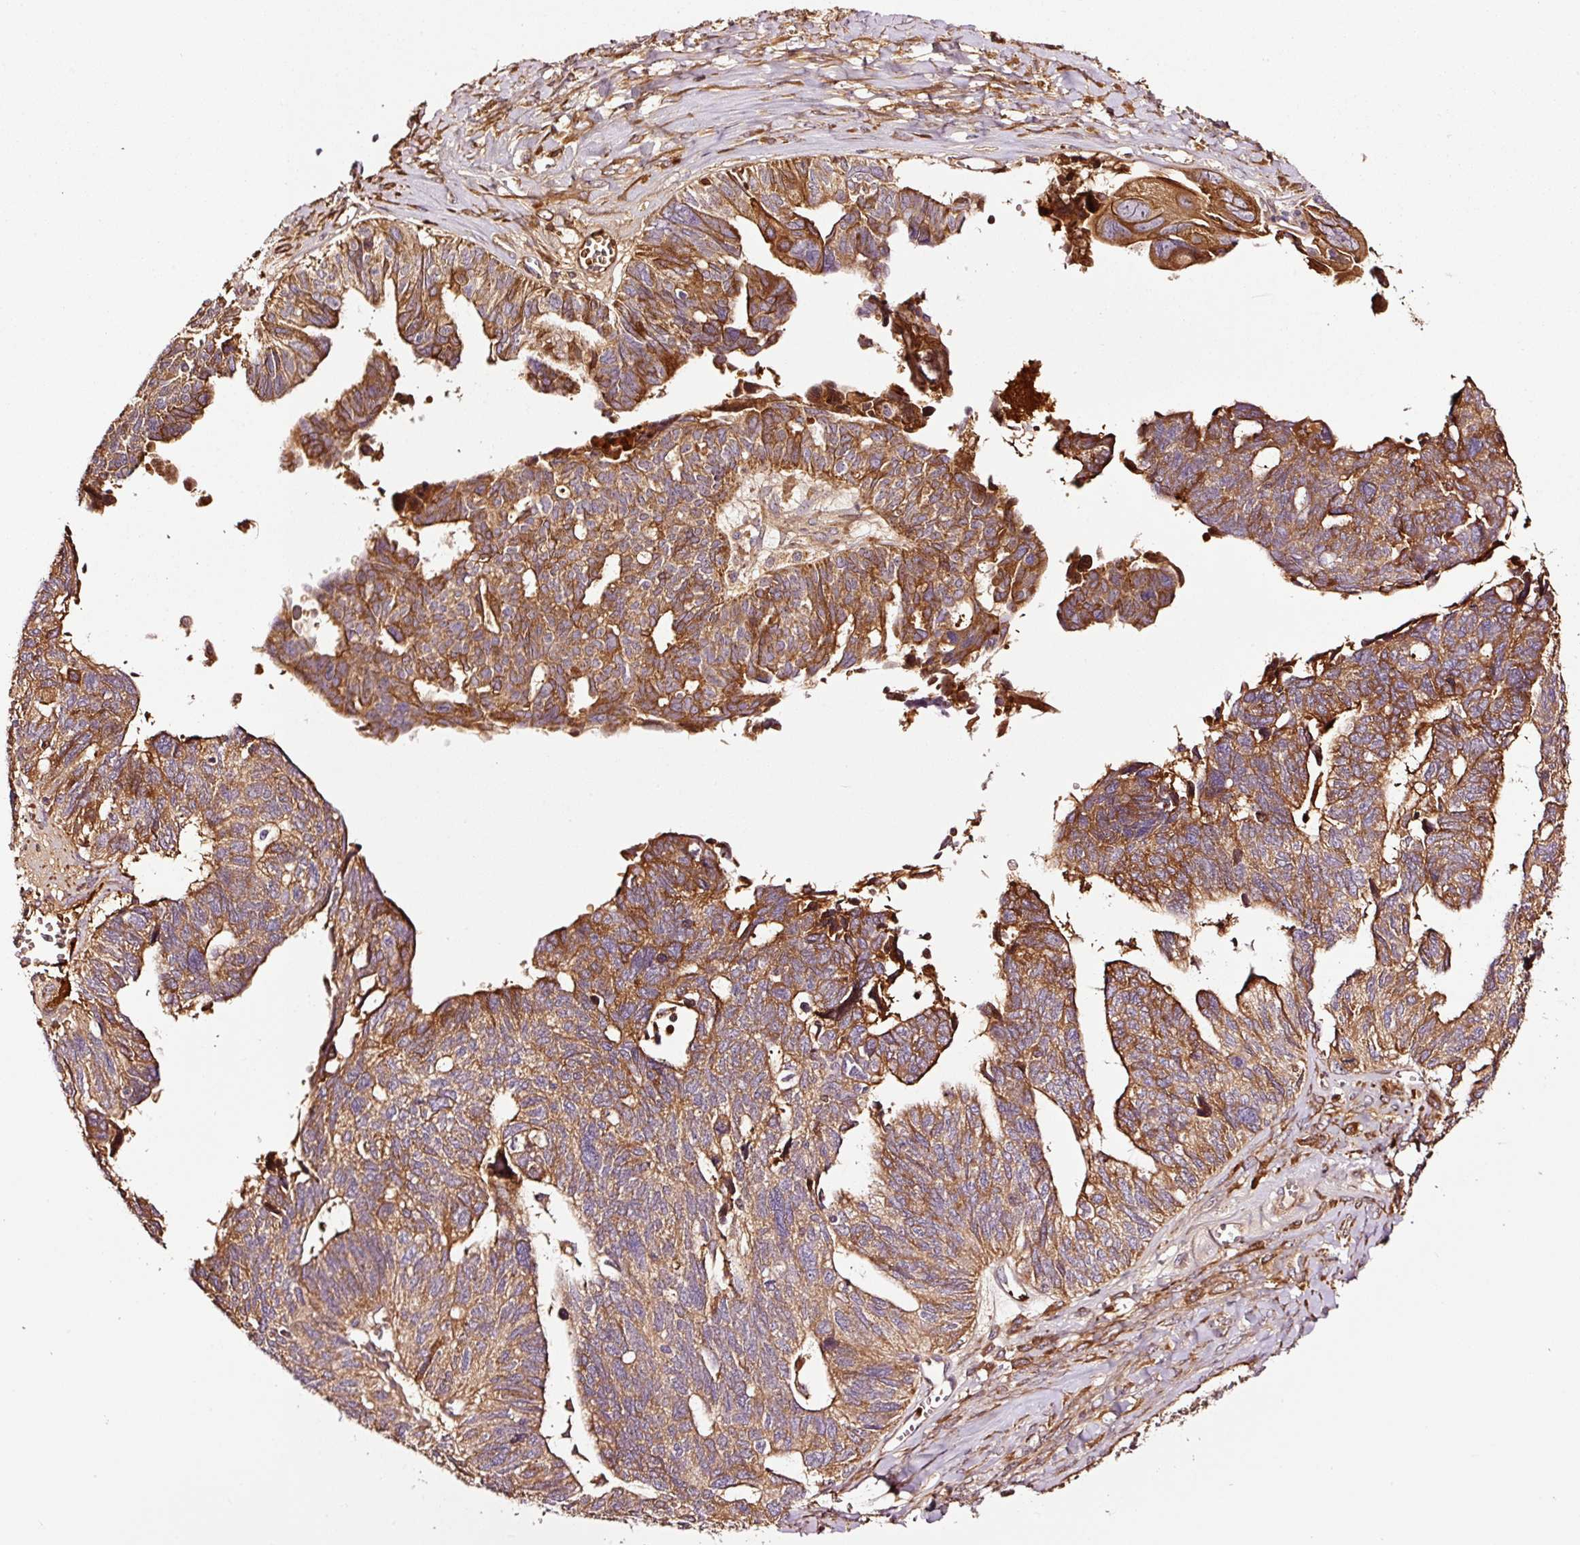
{"staining": {"intensity": "strong", "quantity": "25%-75%", "location": "cytoplasmic/membranous"}, "tissue": "ovarian cancer", "cell_type": "Tumor cells", "image_type": "cancer", "snomed": [{"axis": "morphology", "description": "Cystadenocarcinoma, serous, NOS"}, {"axis": "topography", "description": "Ovary"}], "caption": "Ovarian cancer (serous cystadenocarcinoma) stained with immunohistochemistry (IHC) exhibits strong cytoplasmic/membranous positivity in approximately 25%-75% of tumor cells.", "gene": "PGLYRP2", "patient": {"sex": "female", "age": 79}}